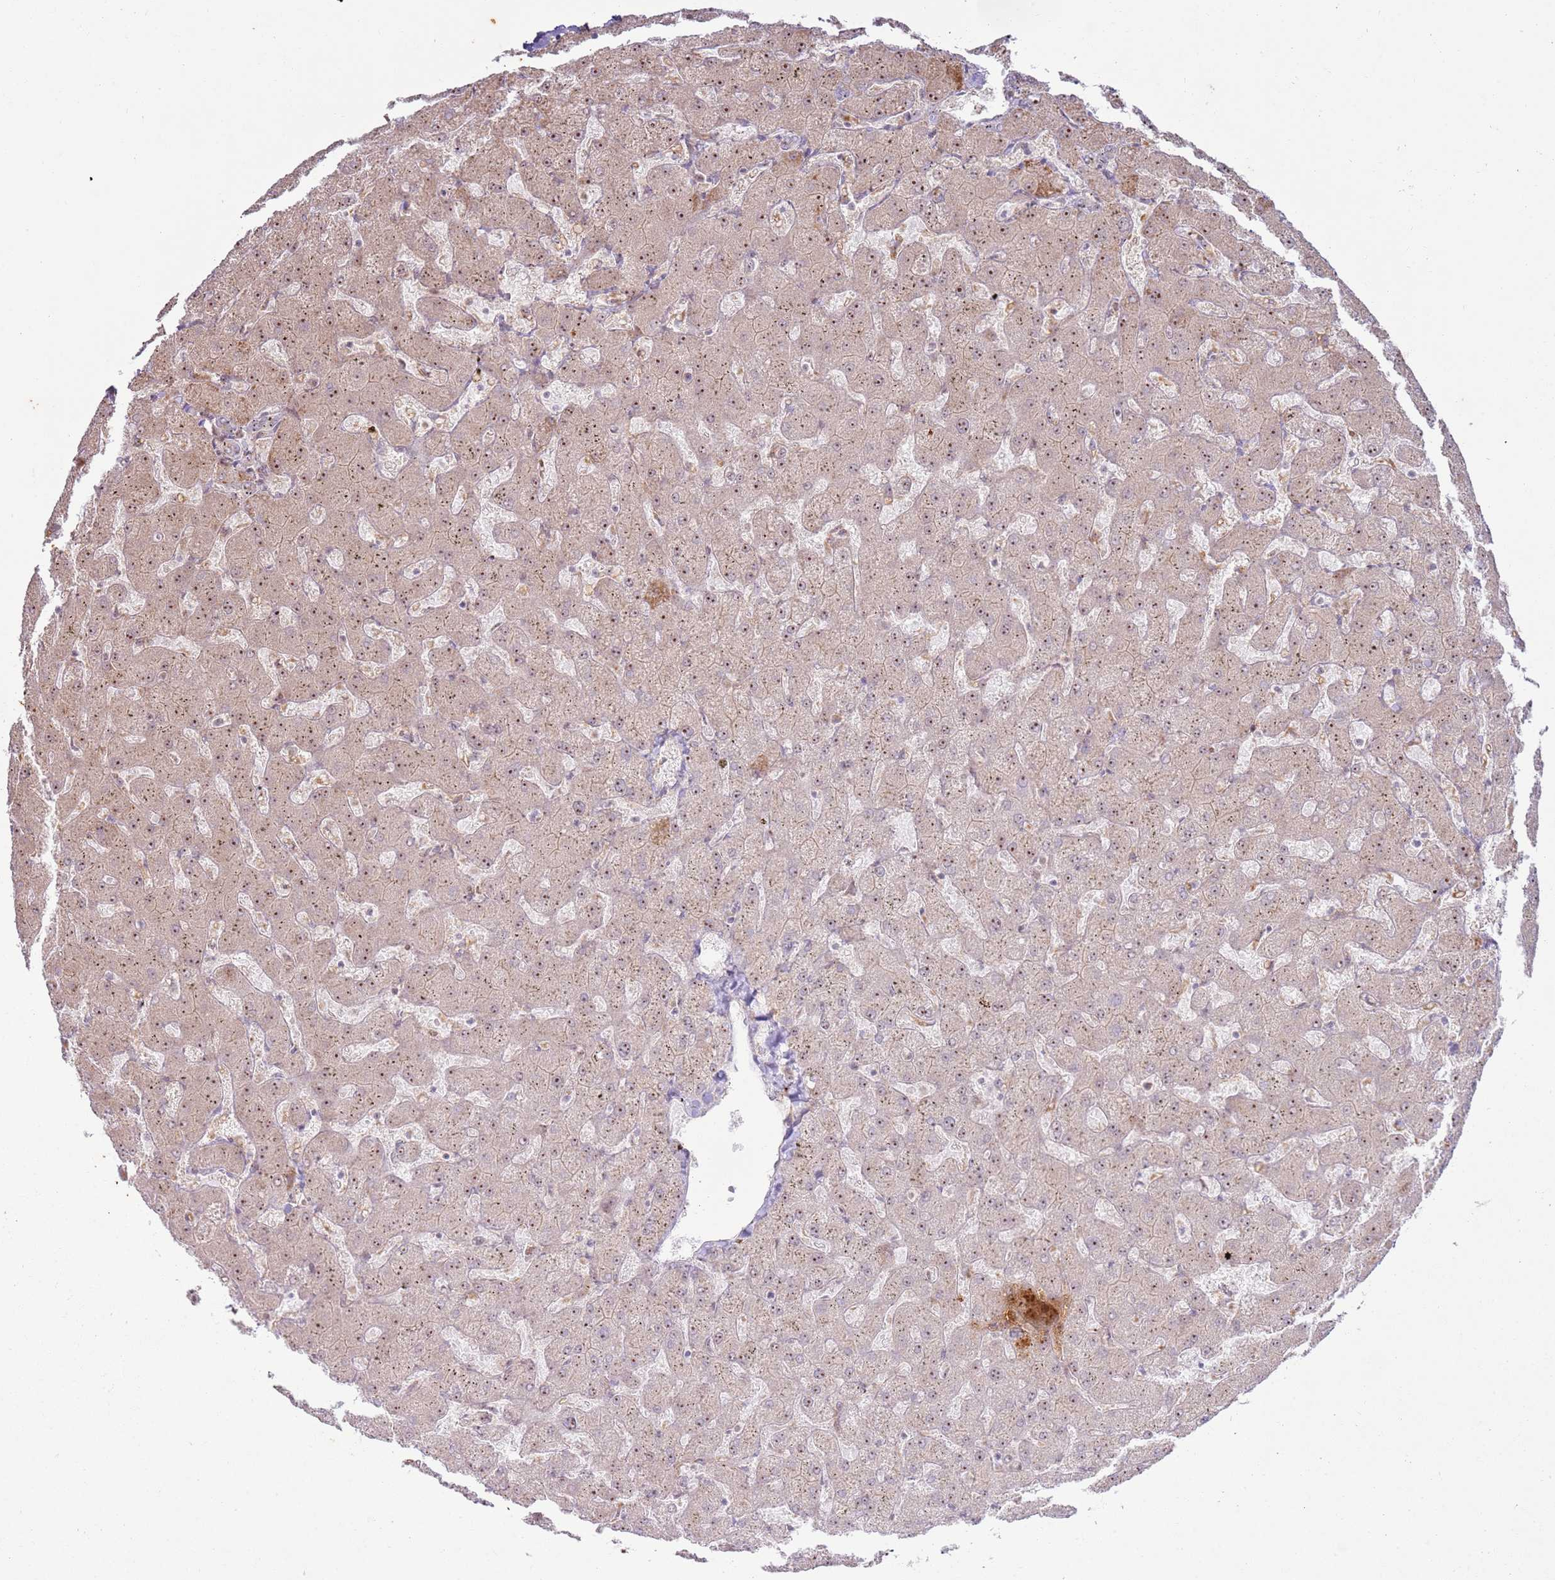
{"staining": {"intensity": "negative", "quantity": "none", "location": "none"}, "tissue": "liver", "cell_type": "Cholangiocytes", "image_type": "normal", "snomed": [{"axis": "morphology", "description": "Normal tissue, NOS"}, {"axis": "topography", "description": "Liver"}], "caption": "The image exhibits no significant positivity in cholangiocytes of liver.", "gene": "CNPY1", "patient": {"sex": "female", "age": 63}}